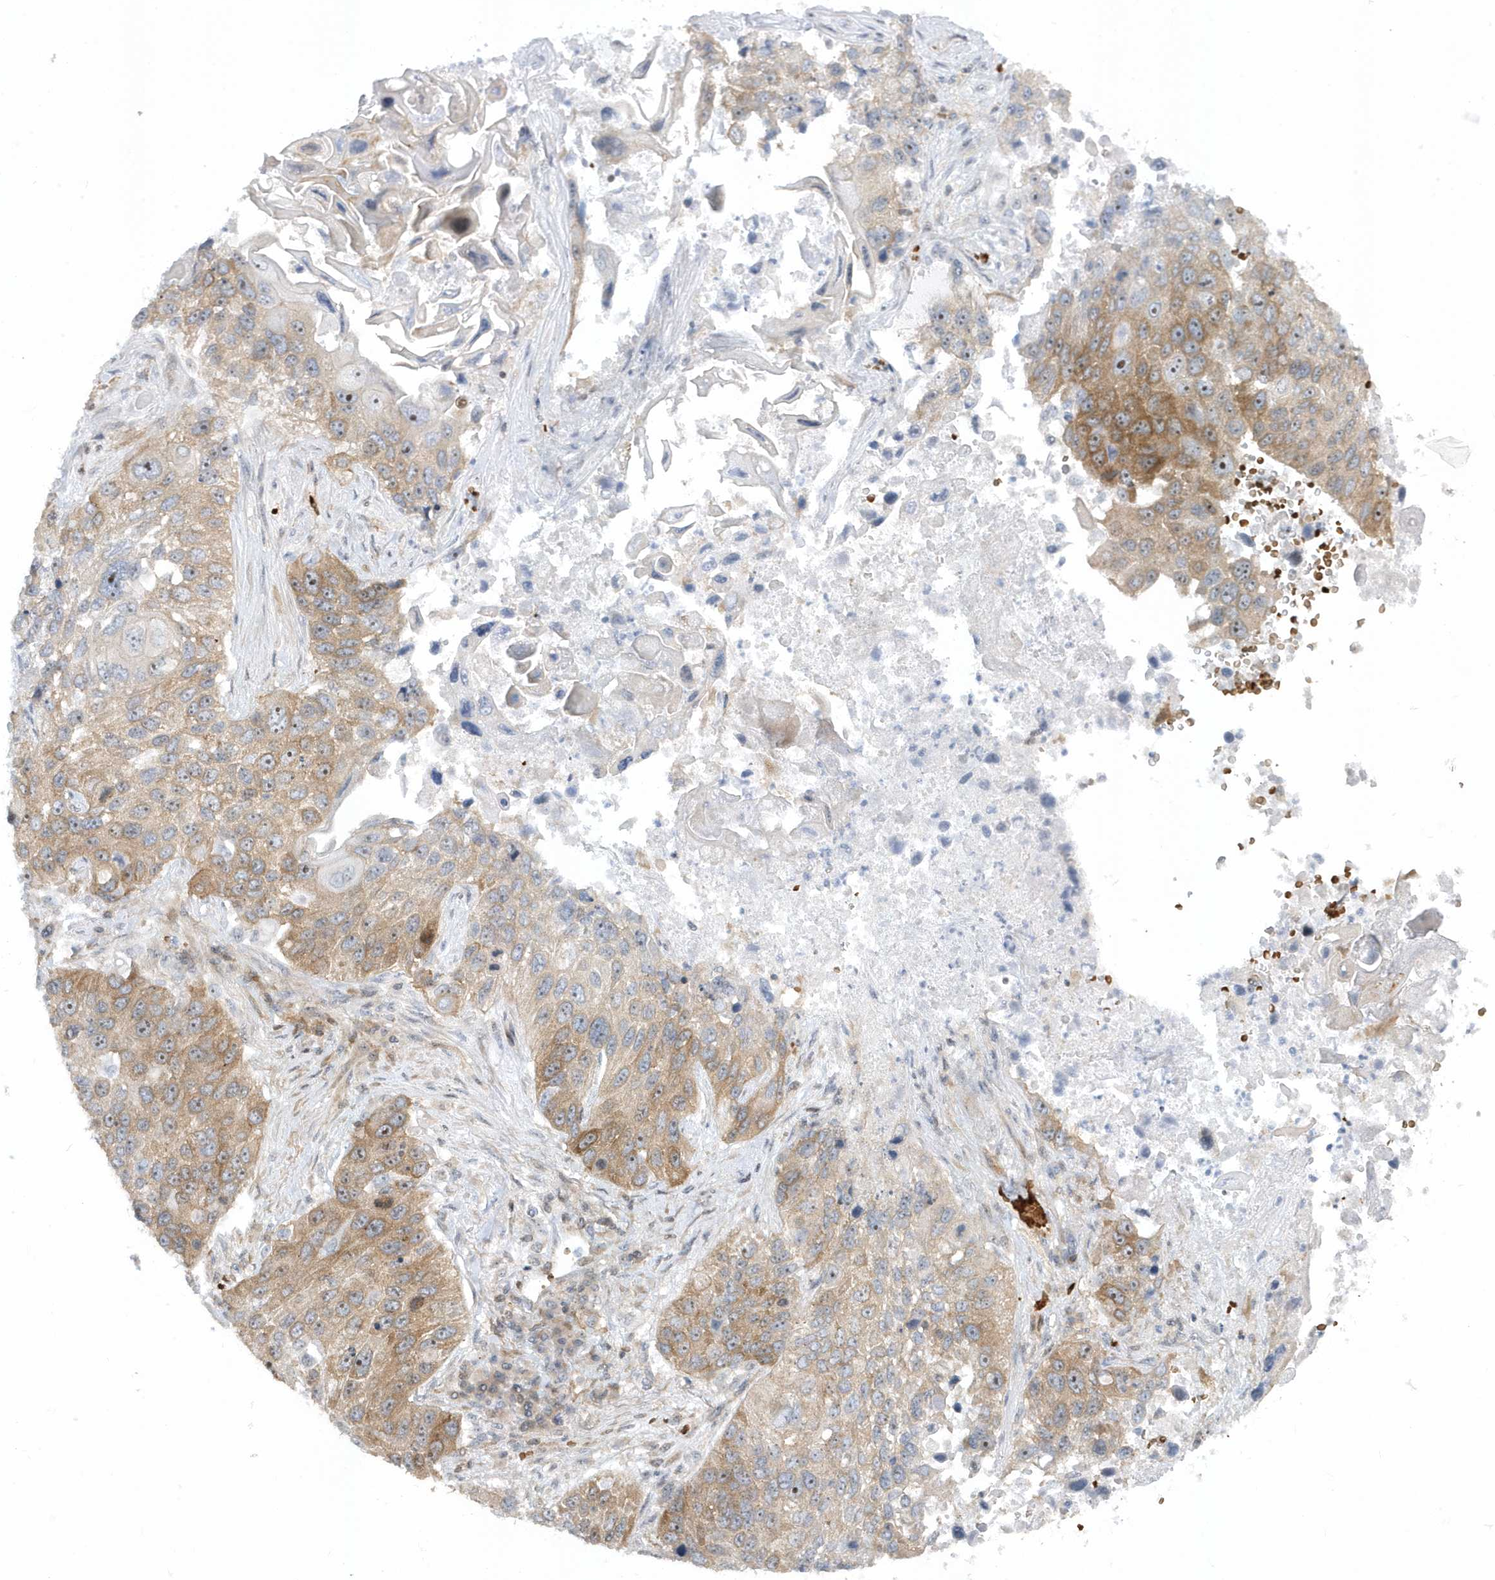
{"staining": {"intensity": "moderate", "quantity": ">75%", "location": "cytoplasmic/membranous,nuclear"}, "tissue": "lung cancer", "cell_type": "Tumor cells", "image_type": "cancer", "snomed": [{"axis": "morphology", "description": "Squamous cell carcinoma, NOS"}, {"axis": "topography", "description": "Lung"}], "caption": "A micrograph showing moderate cytoplasmic/membranous and nuclear expression in about >75% of tumor cells in squamous cell carcinoma (lung), as visualized by brown immunohistochemical staining.", "gene": "MAP7D3", "patient": {"sex": "male", "age": 61}}